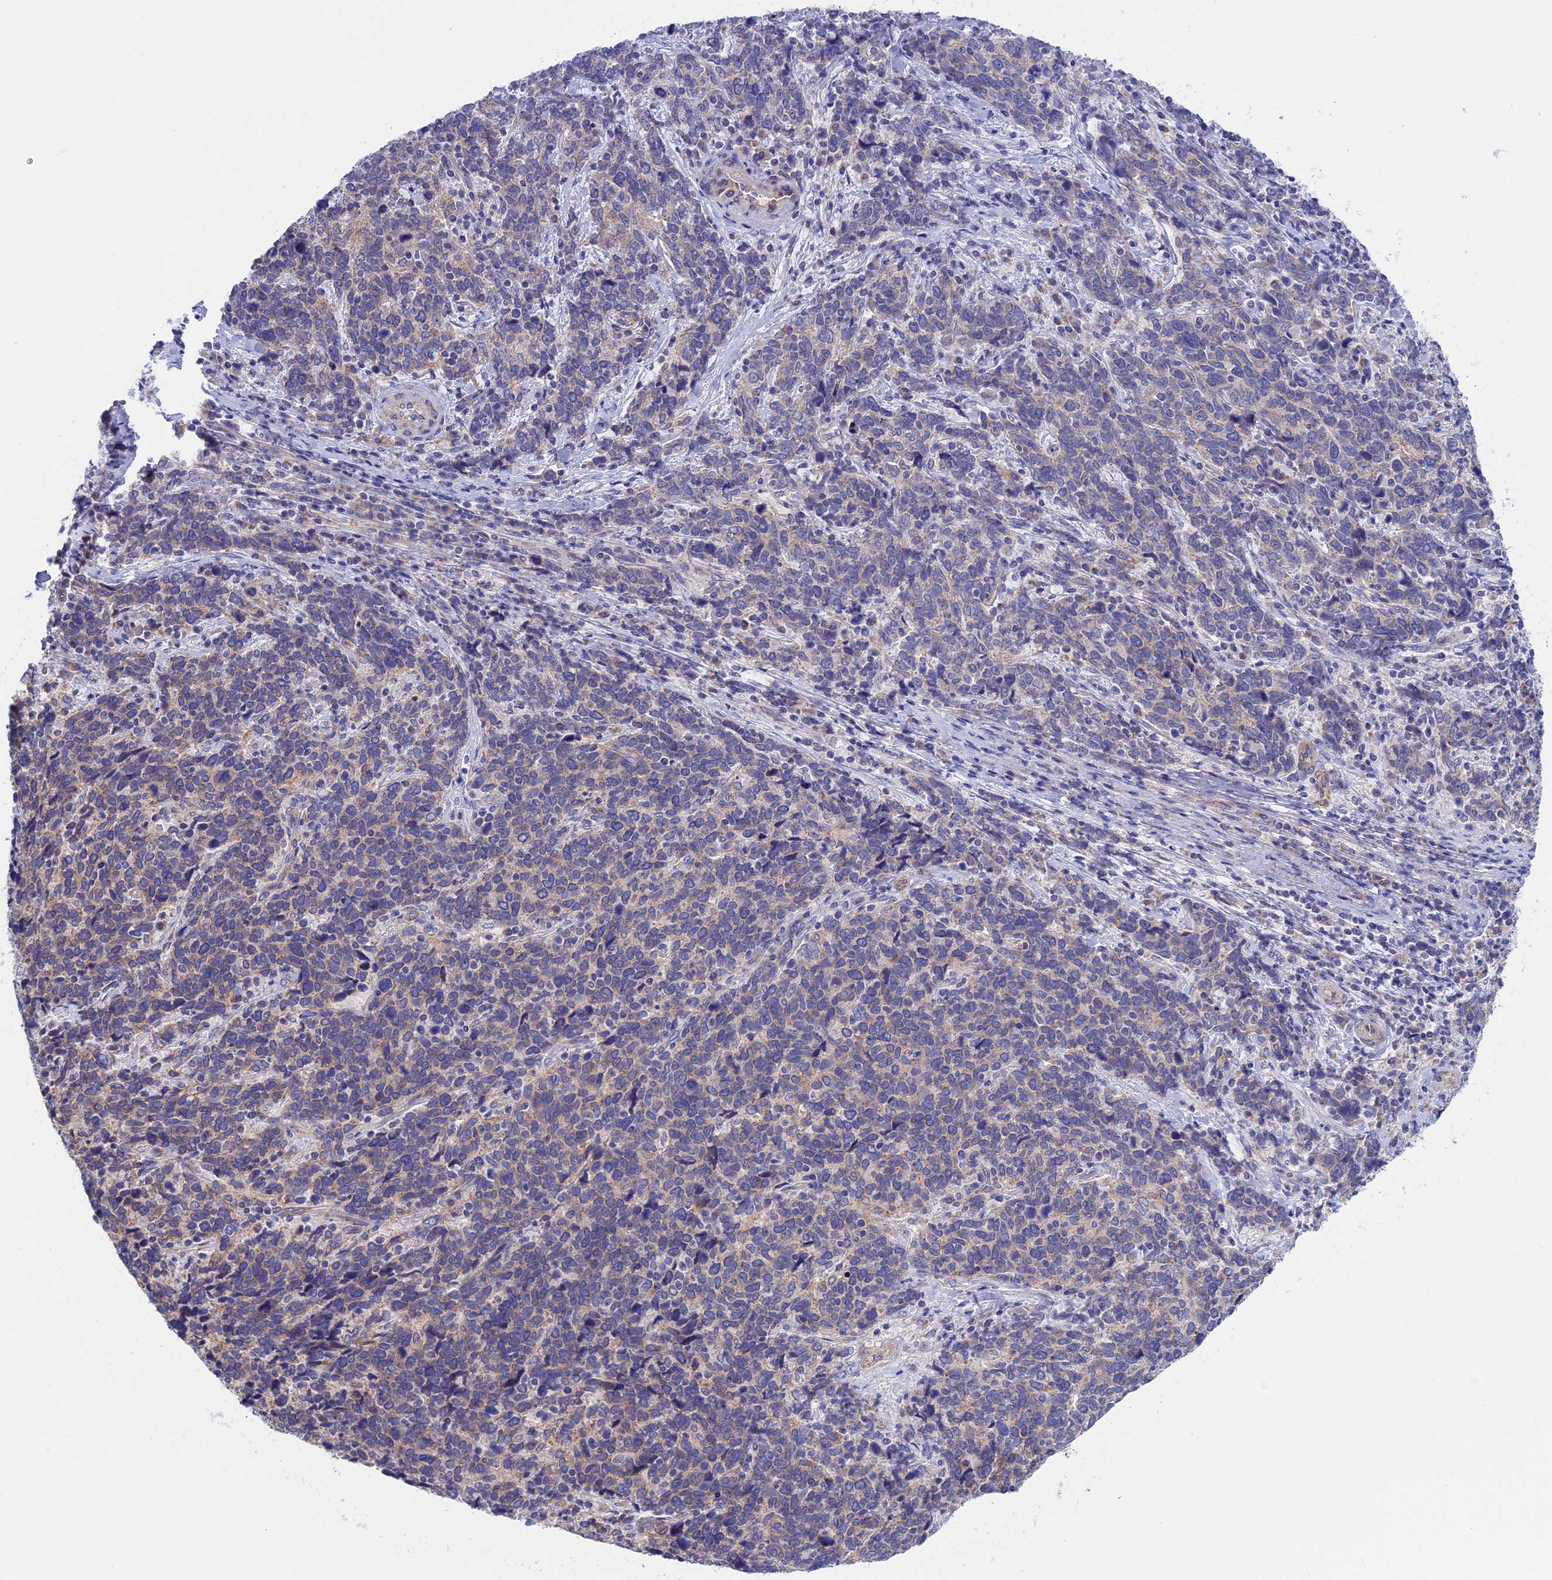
{"staining": {"intensity": "weak", "quantity": "25%-75%", "location": "cytoplasmic/membranous"}, "tissue": "cervical cancer", "cell_type": "Tumor cells", "image_type": "cancer", "snomed": [{"axis": "morphology", "description": "Squamous cell carcinoma, NOS"}, {"axis": "topography", "description": "Cervix"}], "caption": "Cervical cancer (squamous cell carcinoma) tissue shows weak cytoplasmic/membranous expression in about 25%-75% of tumor cells", "gene": "ETFDH", "patient": {"sex": "female", "age": 41}}